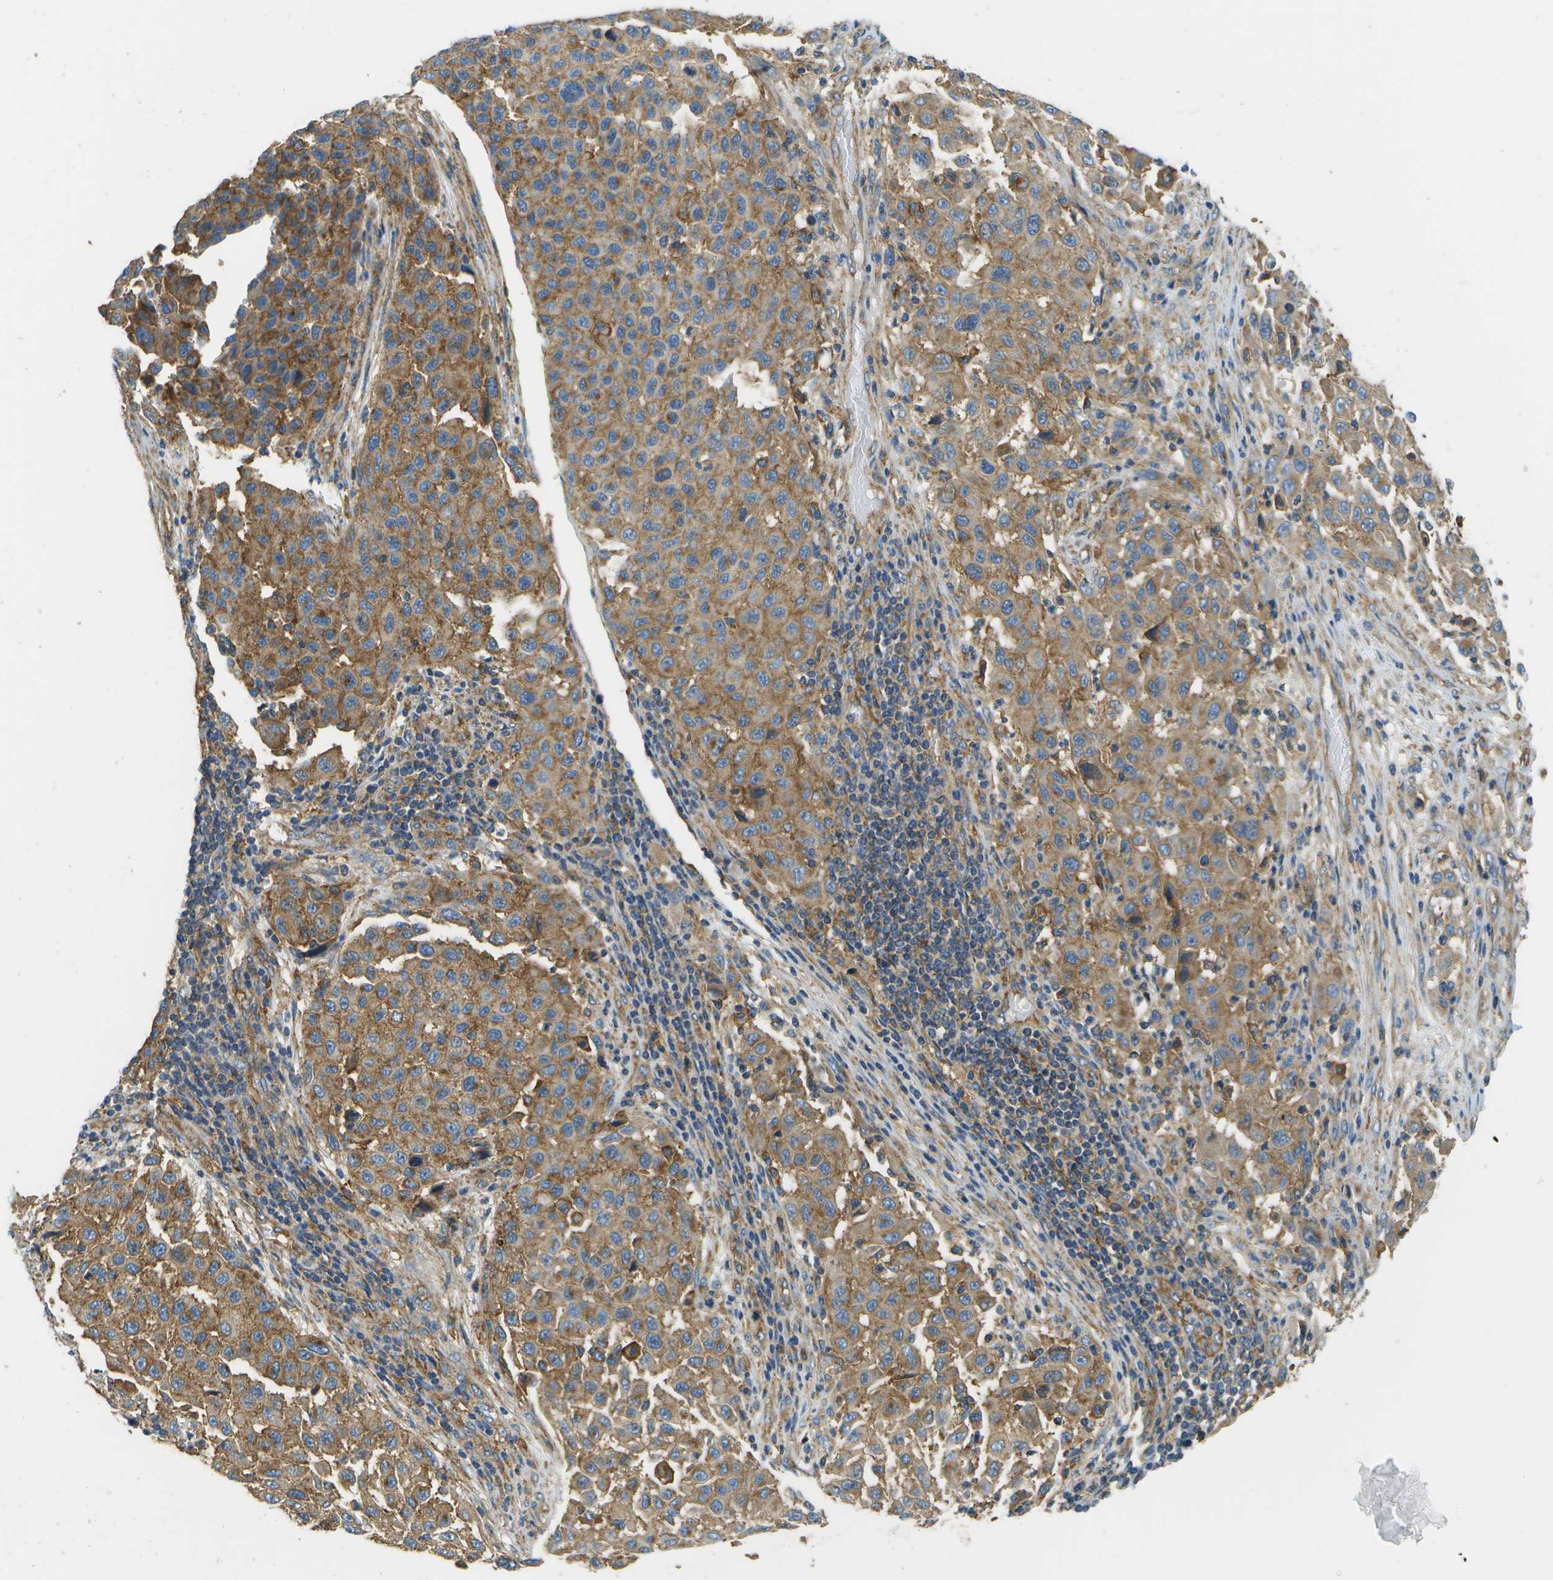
{"staining": {"intensity": "moderate", "quantity": ">75%", "location": "cytoplasmic/membranous"}, "tissue": "melanoma", "cell_type": "Tumor cells", "image_type": "cancer", "snomed": [{"axis": "morphology", "description": "Malignant melanoma, Metastatic site"}, {"axis": "topography", "description": "Lymph node"}], "caption": "This micrograph displays IHC staining of human malignant melanoma (metastatic site), with medium moderate cytoplasmic/membranous staining in about >75% of tumor cells.", "gene": "CLTC", "patient": {"sex": "male", "age": 61}}